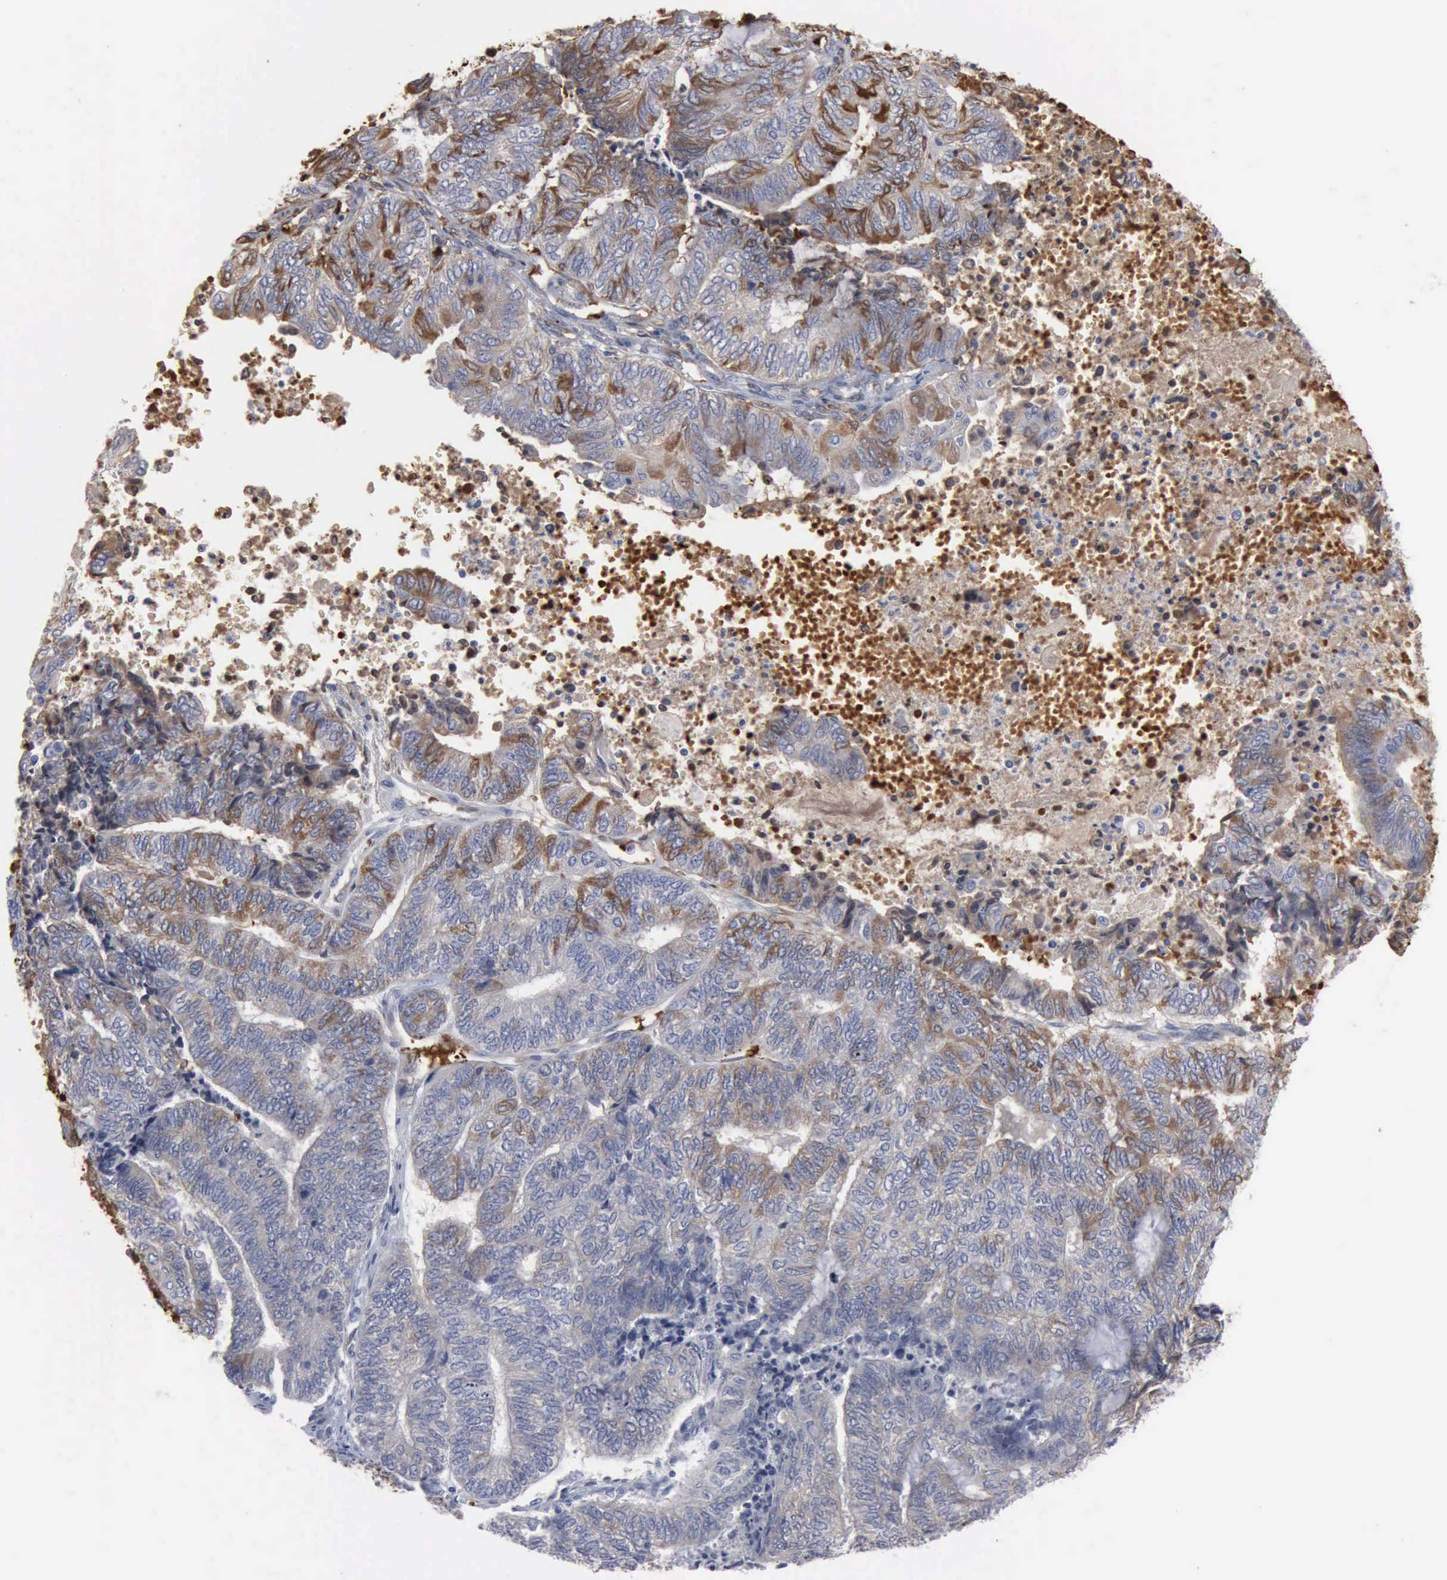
{"staining": {"intensity": "moderate", "quantity": "25%-75%", "location": "cytoplasmic/membranous"}, "tissue": "endometrial cancer", "cell_type": "Tumor cells", "image_type": "cancer", "snomed": [{"axis": "morphology", "description": "Adenocarcinoma, NOS"}, {"axis": "topography", "description": "Uterus"}, {"axis": "topography", "description": "Endometrium"}], "caption": "A brown stain labels moderate cytoplasmic/membranous expression of a protein in human endometrial cancer tumor cells.", "gene": "TGFB1", "patient": {"sex": "female", "age": 70}}